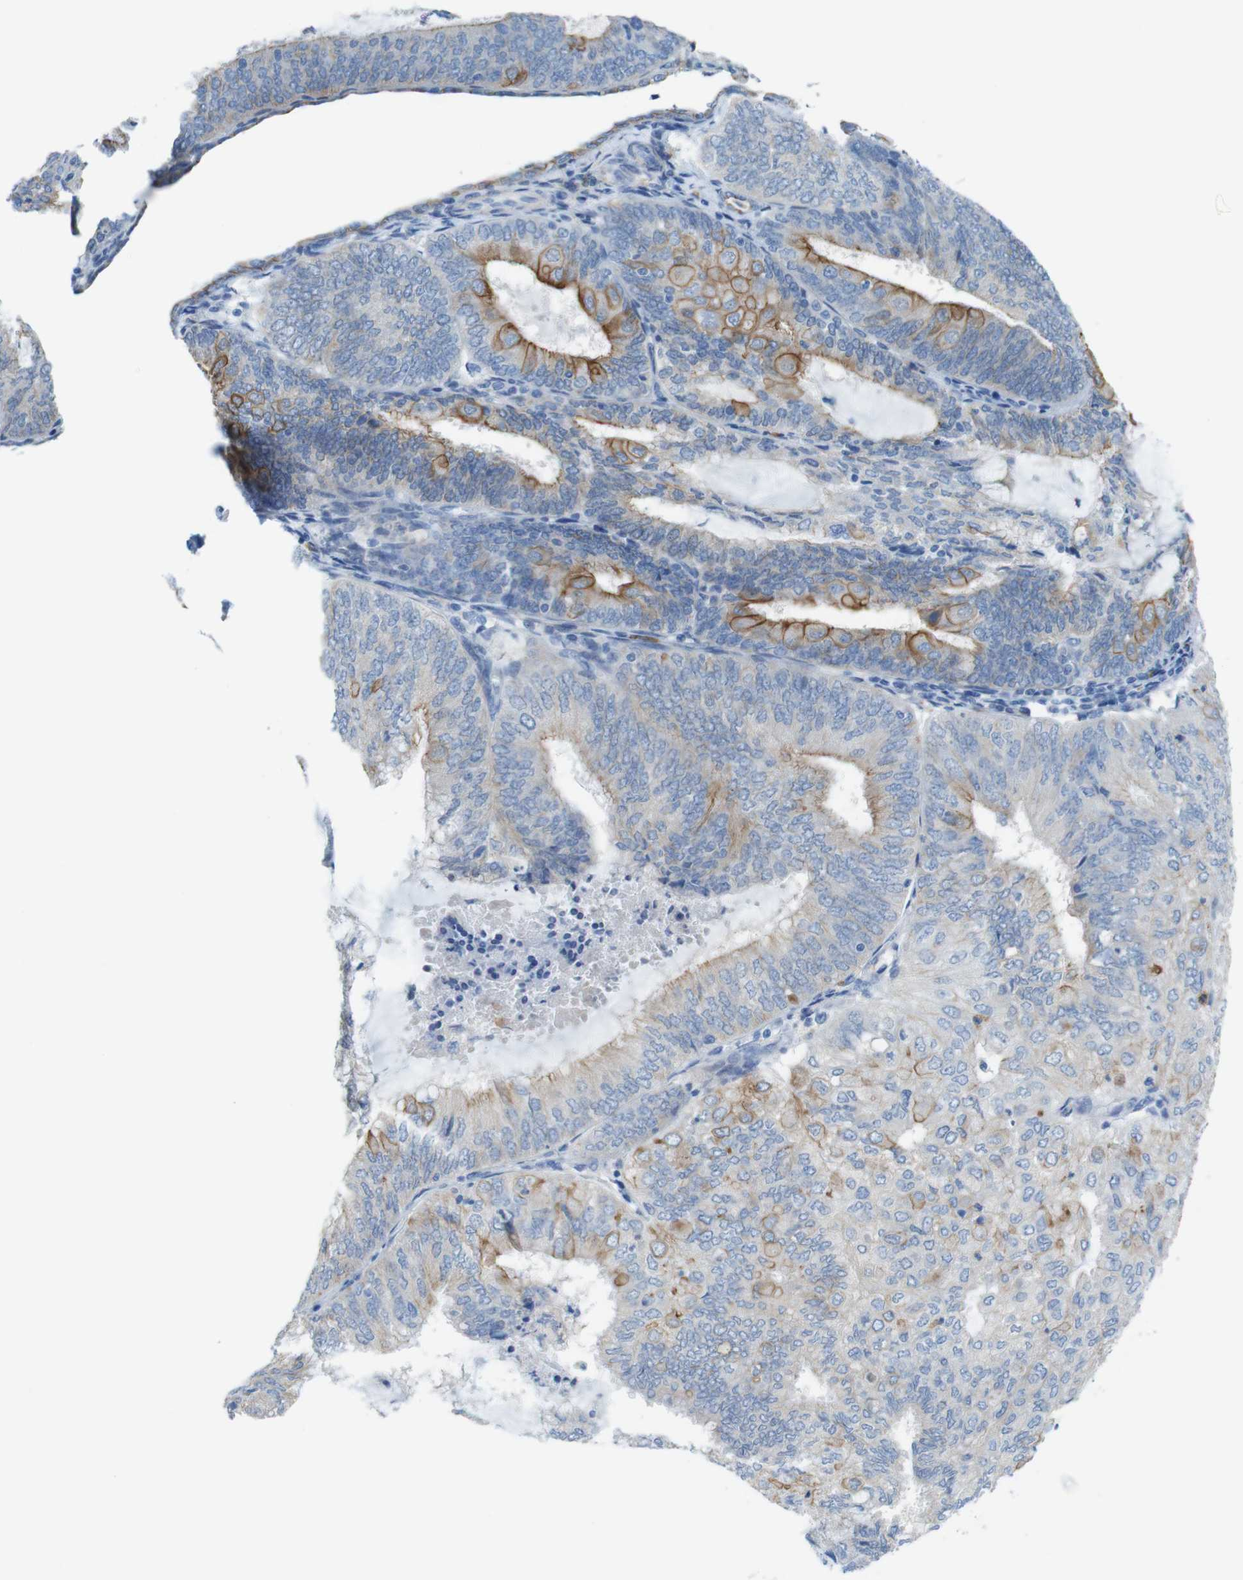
{"staining": {"intensity": "moderate", "quantity": "25%-75%", "location": "cytoplasmic/membranous"}, "tissue": "endometrial cancer", "cell_type": "Tumor cells", "image_type": "cancer", "snomed": [{"axis": "morphology", "description": "Adenocarcinoma, NOS"}, {"axis": "topography", "description": "Endometrium"}], "caption": "Endometrial cancer (adenocarcinoma) stained for a protein (brown) shows moderate cytoplasmic/membranous positive expression in about 25%-75% of tumor cells.", "gene": "CLMN", "patient": {"sex": "female", "age": 81}}